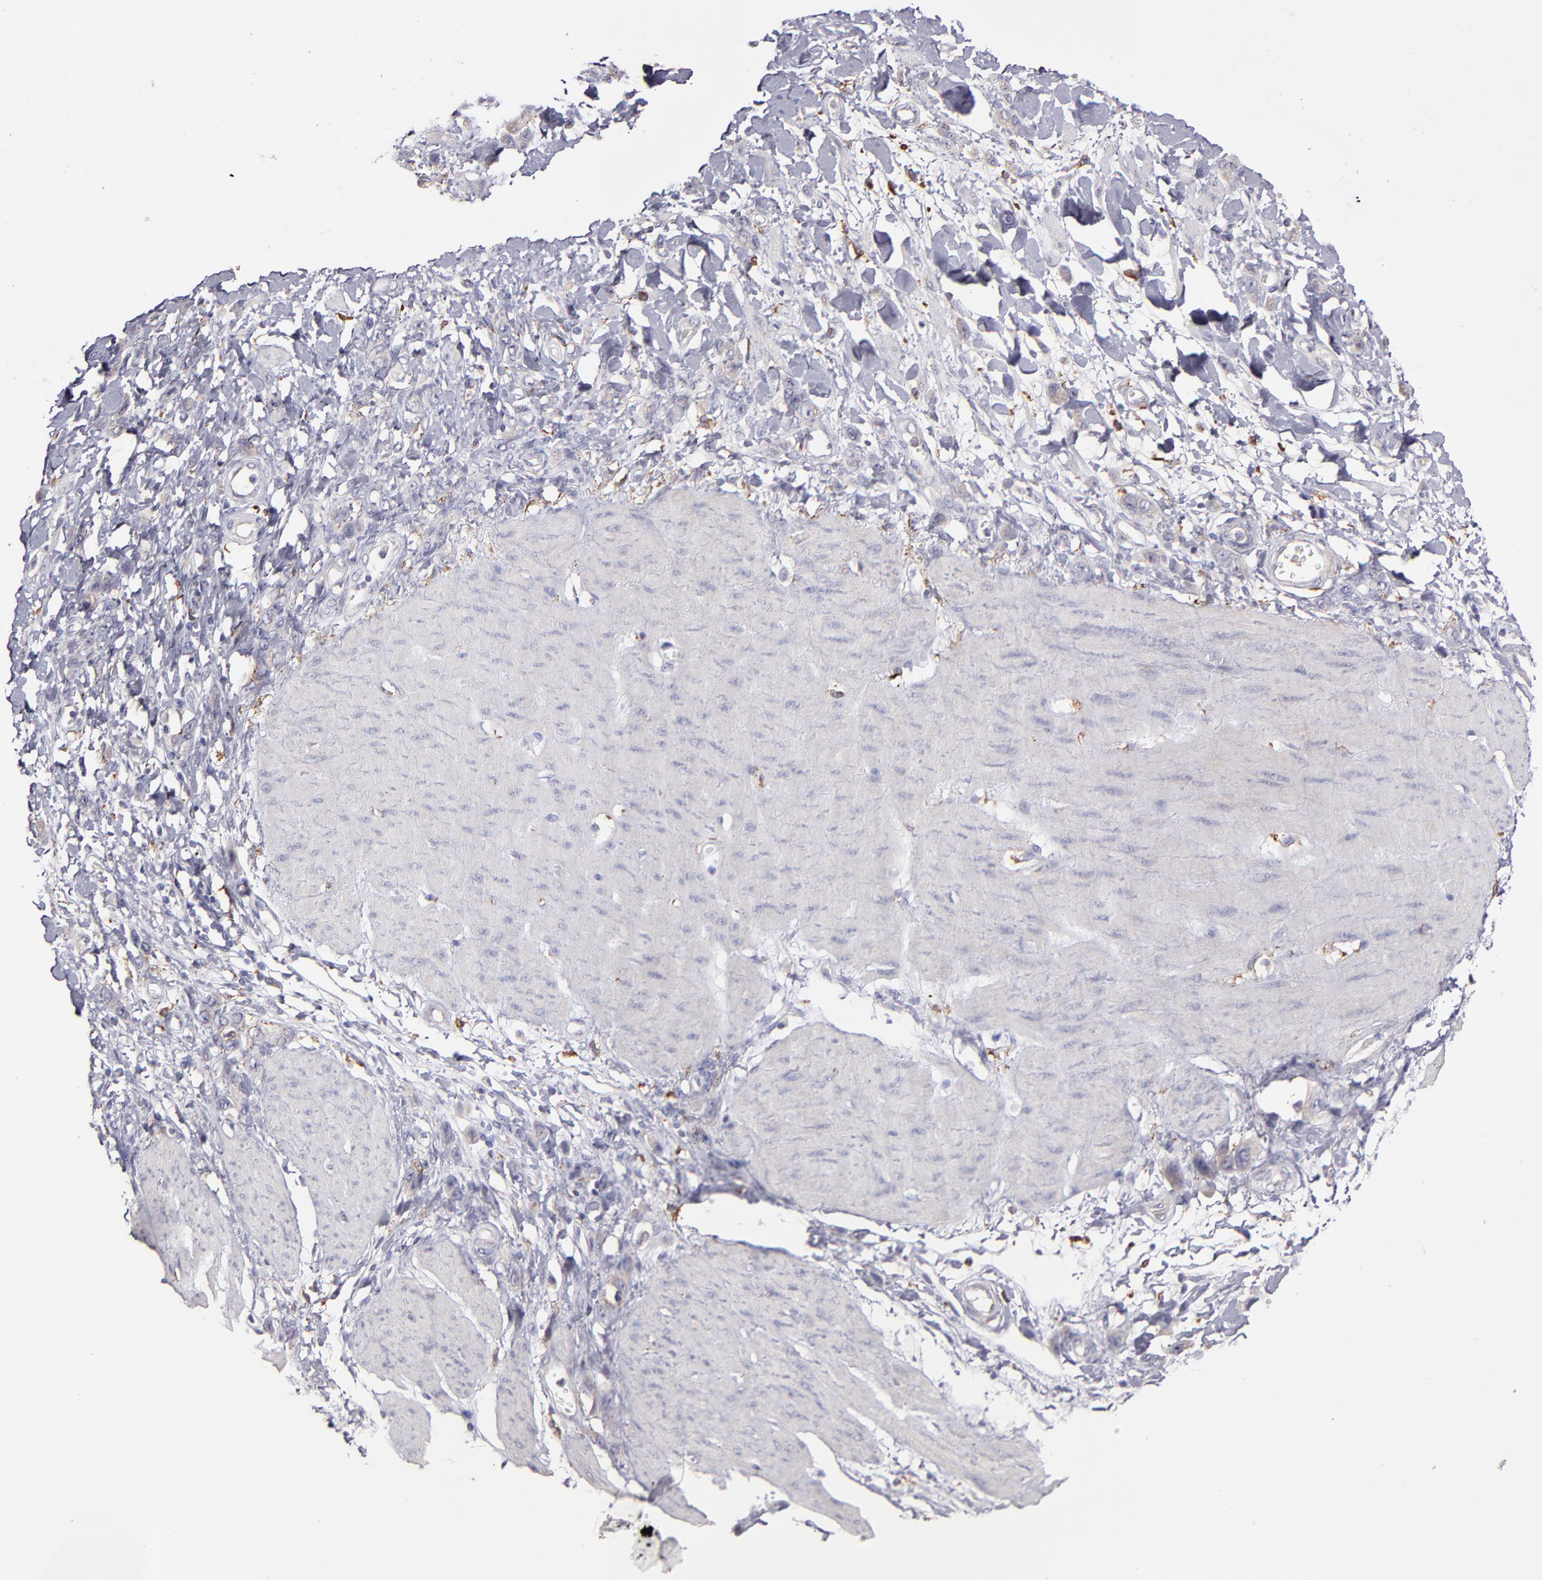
{"staining": {"intensity": "weak", "quantity": "25%-75%", "location": "cytoplasmic/membranous"}, "tissue": "stomach cancer", "cell_type": "Tumor cells", "image_type": "cancer", "snomed": [{"axis": "morphology", "description": "Normal tissue, NOS"}, {"axis": "morphology", "description": "Adenocarcinoma, NOS"}, {"axis": "topography", "description": "Stomach"}], "caption": "Immunohistochemical staining of human stomach cancer displays low levels of weak cytoplasmic/membranous protein positivity in approximately 25%-75% of tumor cells. (DAB = brown stain, brightfield microscopy at high magnification).", "gene": "GLDC", "patient": {"sex": "male", "age": 82}}